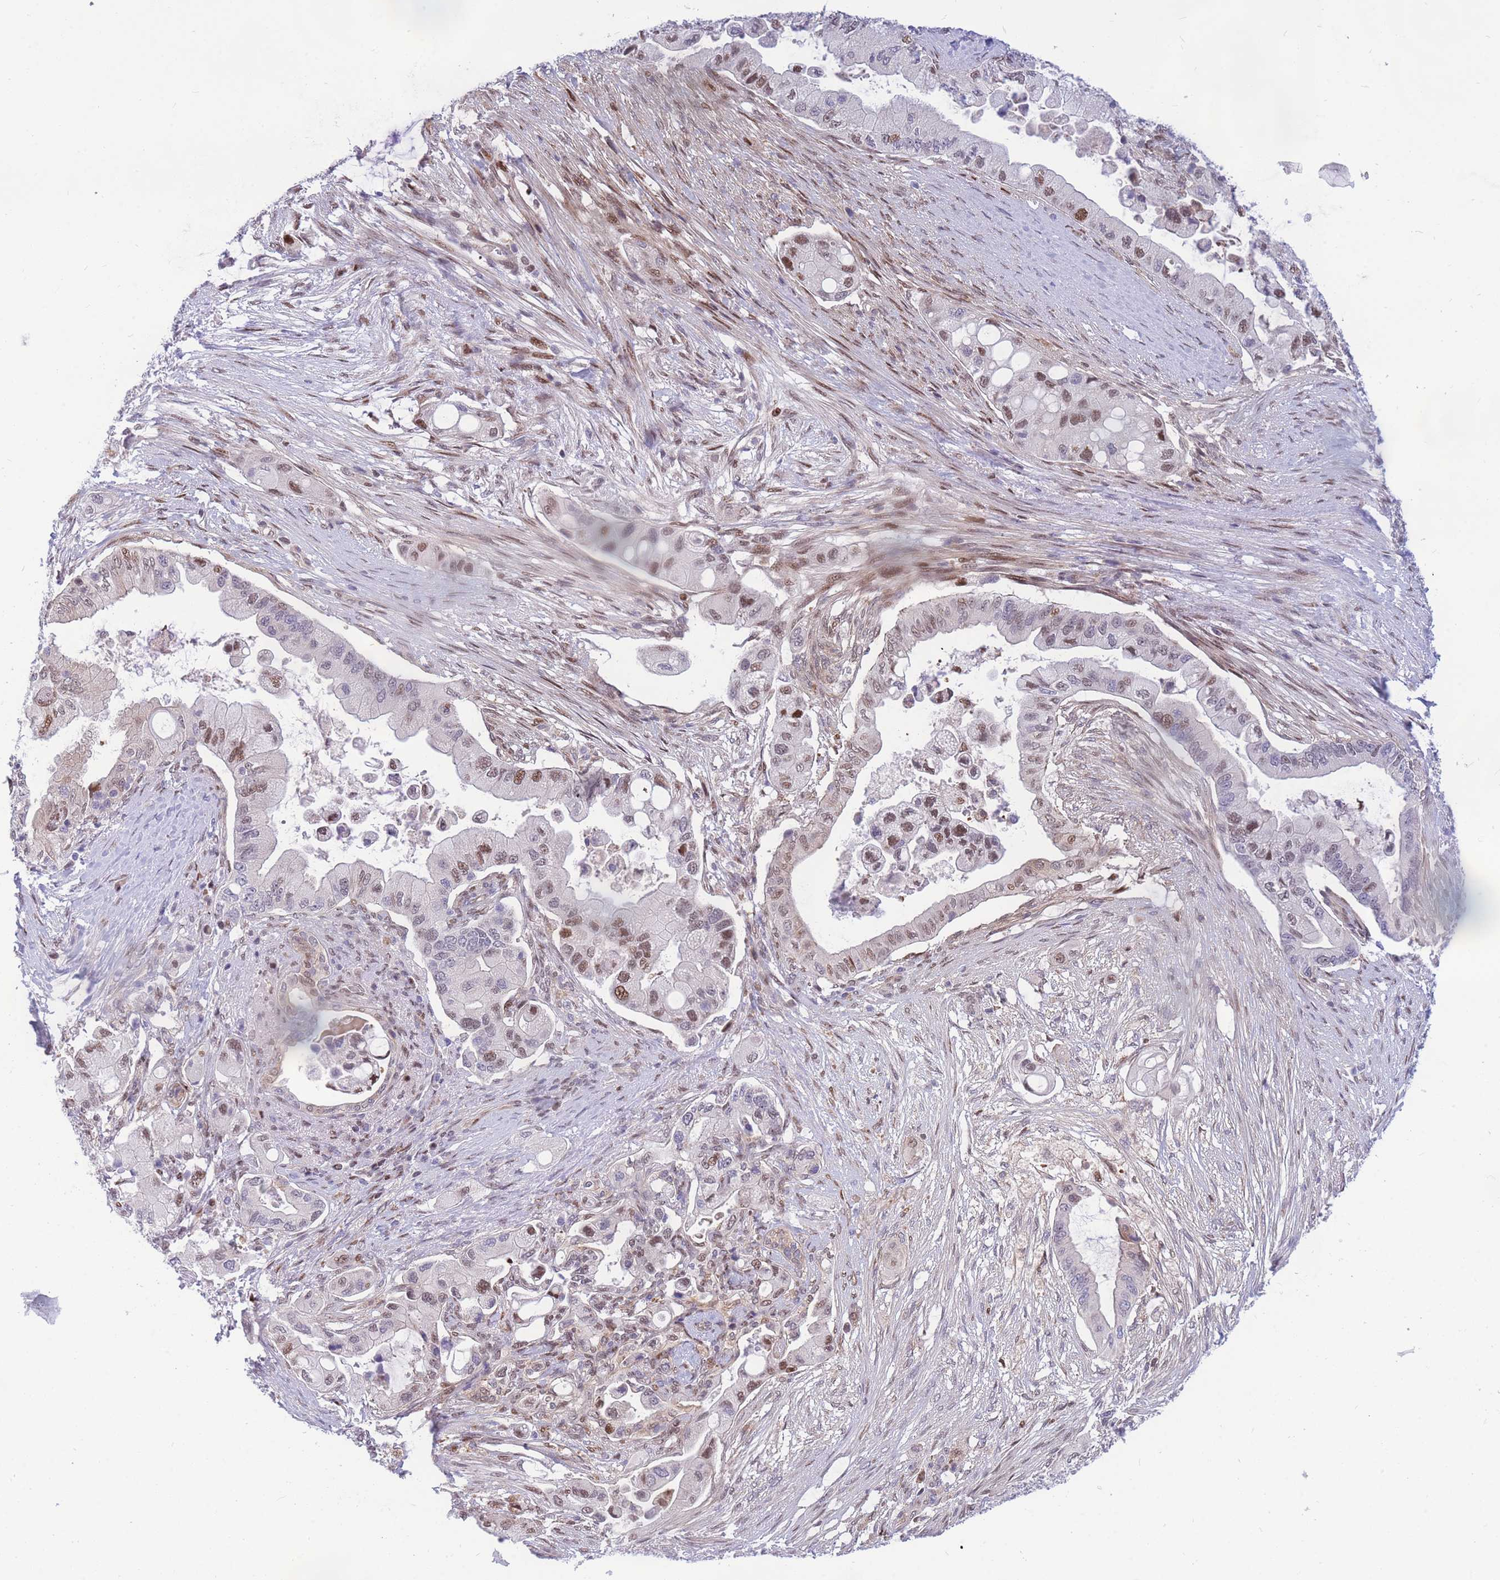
{"staining": {"intensity": "moderate", "quantity": "25%-75%", "location": "nuclear"}, "tissue": "pancreatic cancer", "cell_type": "Tumor cells", "image_type": "cancer", "snomed": [{"axis": "morphology", "description": "Adenocarcinoma, NOS"}, {"axis": "topography", "description": "Pancreas"}], "caption": "High-magnification brightfield microscopy of adenocarcinoma (pancreatic) stained with DAB (brown) and counterstained with hematoxylin (blue). tumor cells exhibit moderate nuclear expression is present in about25%-75% of cells. (Brightfield microscopy of DAB IHC at high magnification).", "gene": "CRACD", "patient": {"sex": "male", "age": 57}}